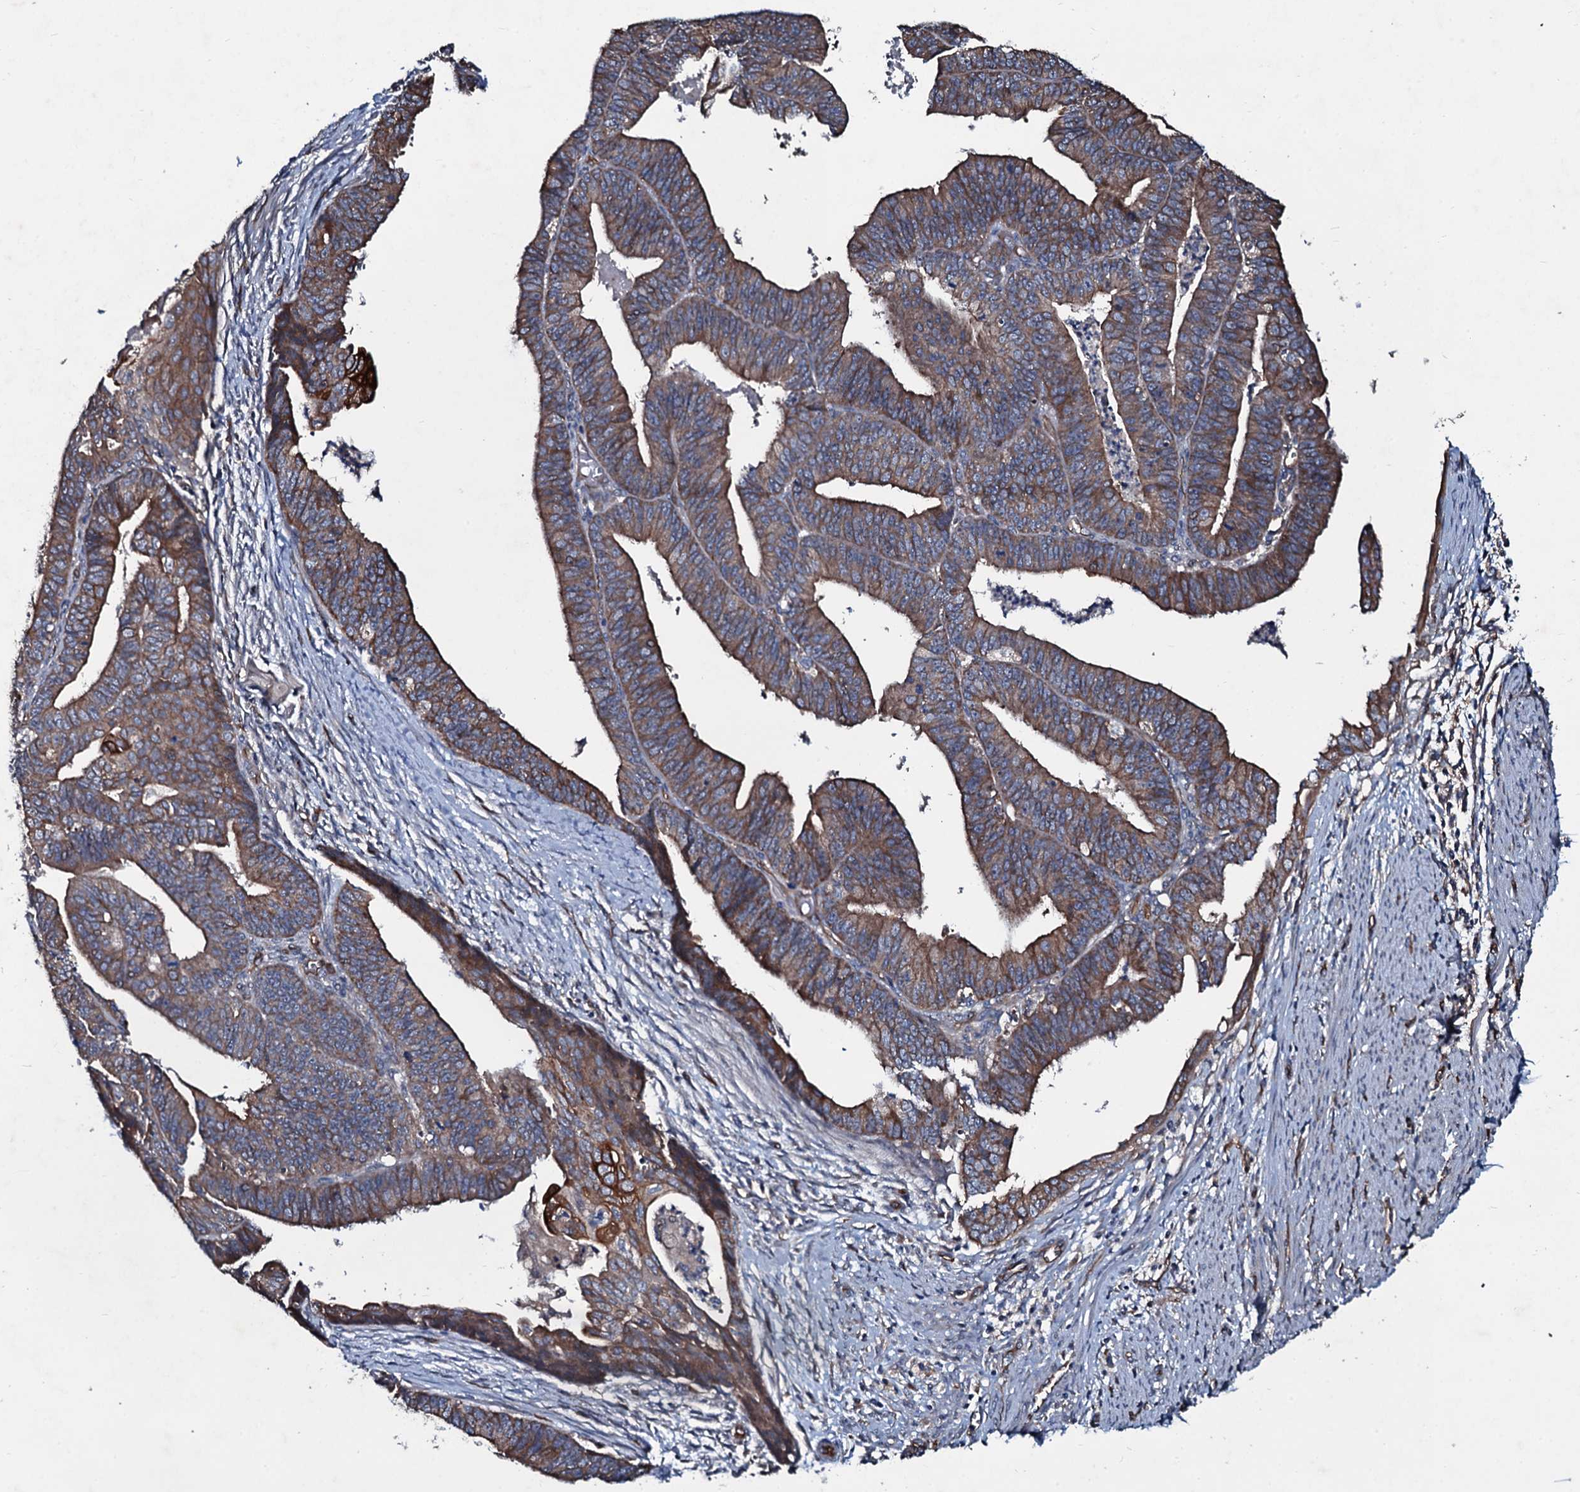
{"staining": {"intensity": "moderate", "quantity": ">75%", "location": "cytoplasmic/membranous"}, "tissue": "endometrial cancer", "cell_type": "Tumor cells", "image_type": "cancer", "snomed": [{"axis": "morphology", "description": "Adenocarcinoma, NOS"}, {"axis": "topography", "description": "Endometrium"}], "caption": "Endometrial cancer stained for a protein (brown) reveals moderate cytoplasmic/membranous positive positivity in approximately >75% of tumor cells.", "gene": "DMAC2", "patient": {"sex": "female", "age": 73}}